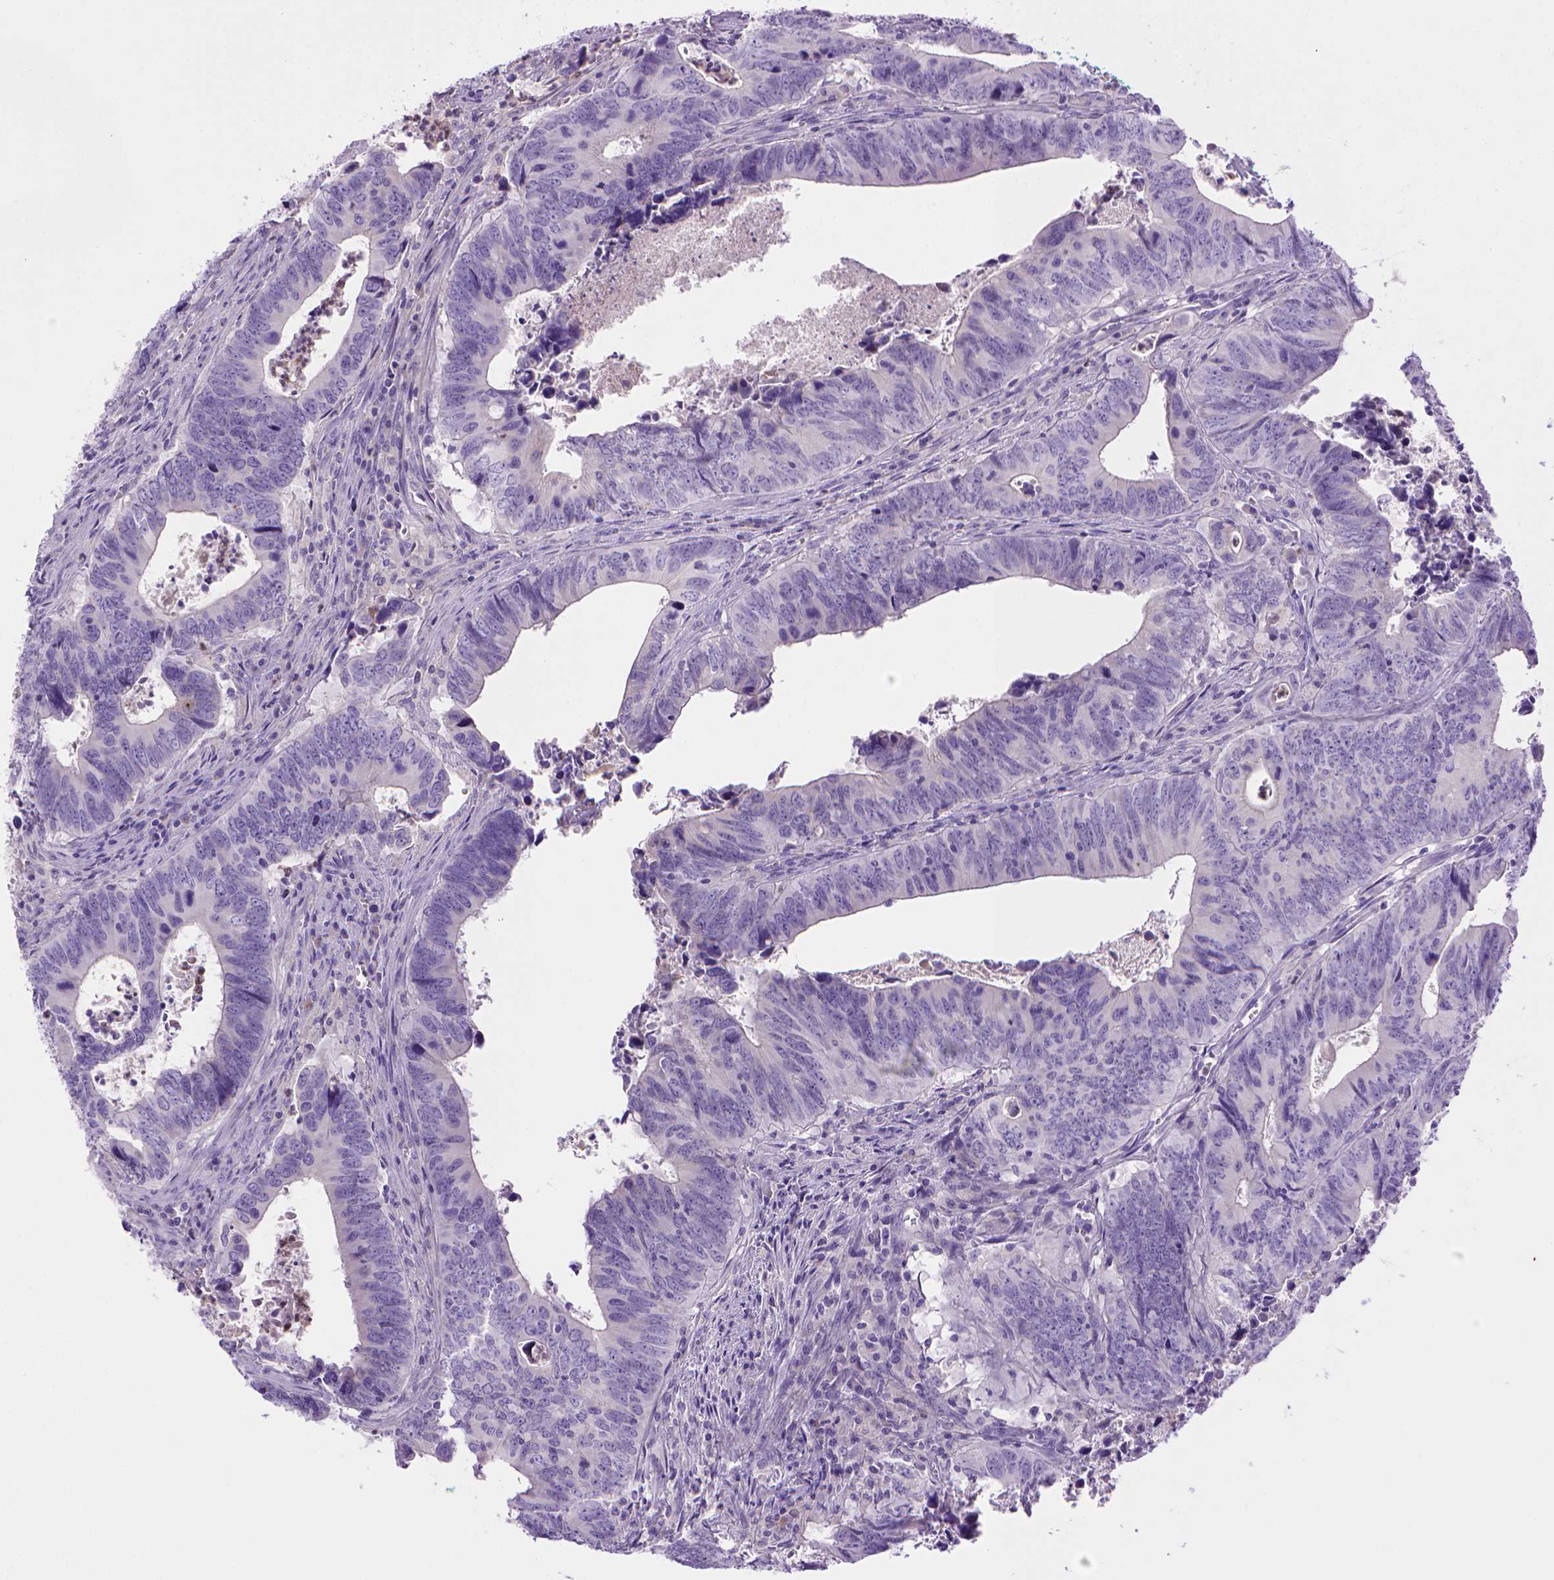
{"staining": {"intensity": "negative", "quantity": "none", "location": "none"}, "tissue": "colorectal cancer", "cell_type": "Tumor cells", "image_type": "cancer", "snomed": [{"axis": "morphology", "description": "Adenocarcinoma, NOS"}, {"axis": "topography", "description": "Colon"}], "caption": "Tumor cells show no significant expression in colorectal cancer (adenocarcinoma).", "gene": "BAAT", "patient": {"sex": "female", "age": 82}}